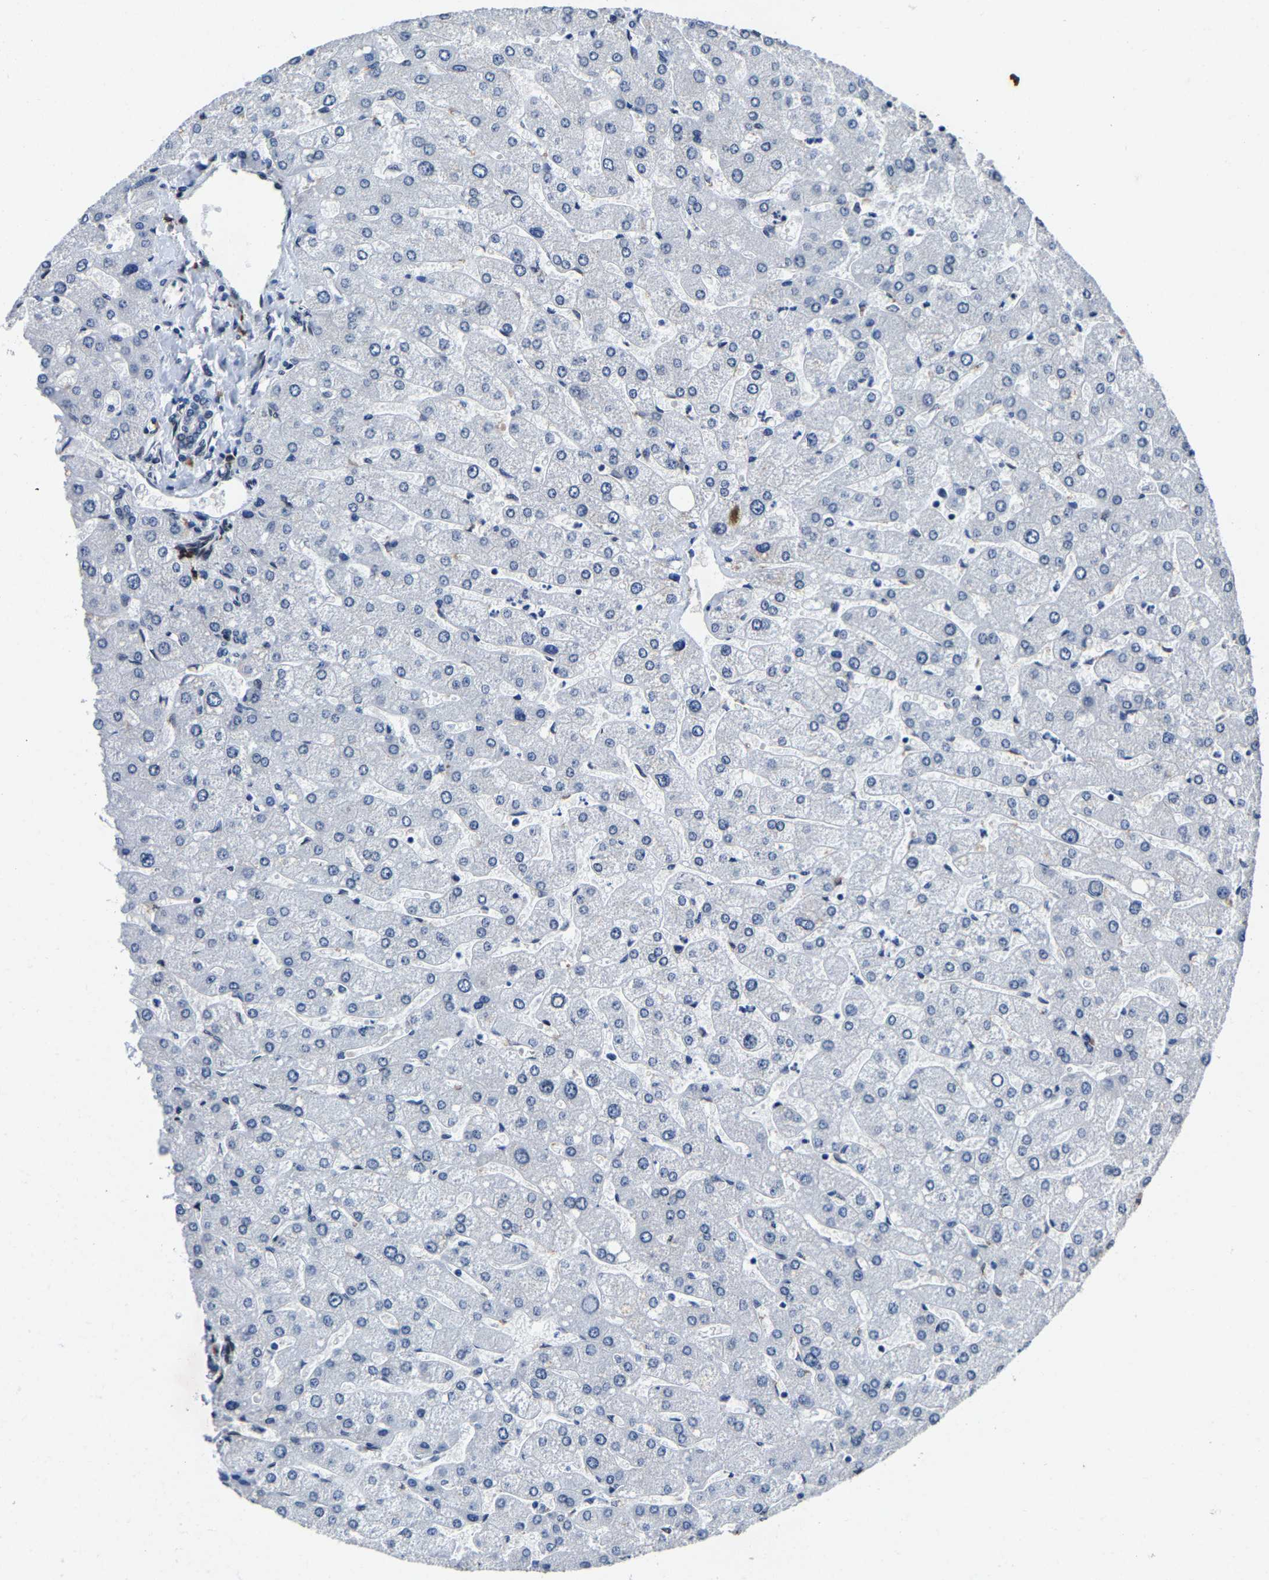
{"staining": {"intensity": "negative", "quantity": "none", "location": "none"}, "tissue": "liver", "cell_type": "Cholangiocytes", "image_type": "normal", "snomed": [{"axis": "morphology", "description": "Normal tissue, NOS"}, {"axis": "topography", "description": "Liver"}], "caption": "Immunohistochemistry photomicrograph of normal human liver stained for a protein (brown), which displays no positivity in cholangiocytes. (DAB (3,3'-diaminobenzidine) immunohistochemistry (IHC), high magnification).", "gene": "UBN2", "patient": {"sex": "male", "age": 55}}